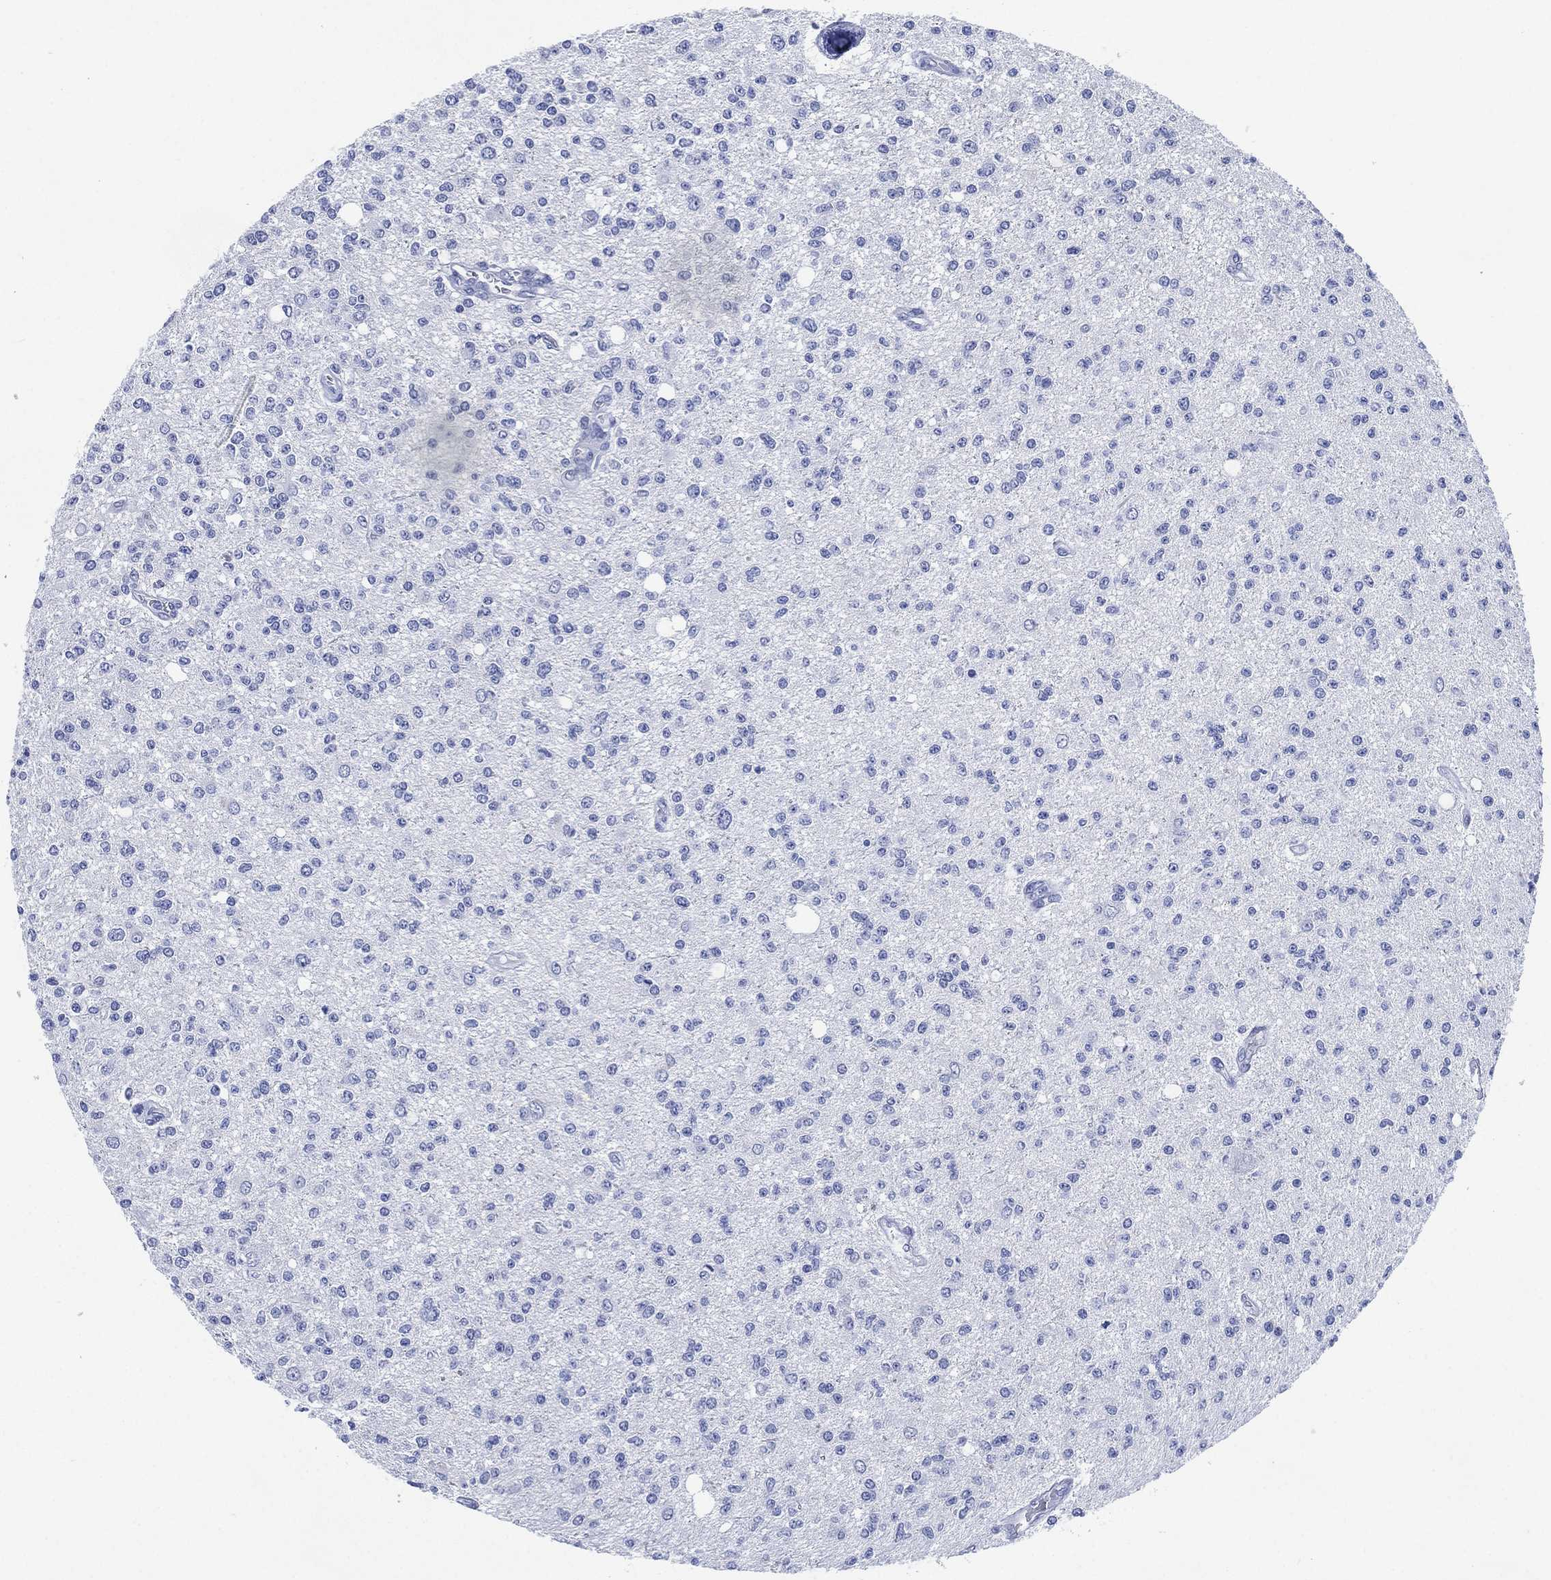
{"staining": {"intensity": "negative", "quantity": "none", "location": "none"}, "tissue": "glioma", "cell_type": "Tumor cells", "image_type": "cancer", "snomed": [{"axis": "morphology", "description": "Glioma, malignant, Low grade"}, {"axis": "topography", "description": "Brain"}], "caption": "High power microscopy histopathology image of an immunohistochemistry micrograph of malignant glioma (low-grade), revealing no significant positivity in tumor cells.", "gene": "SIGLECL1", "patient": {"sex": "male", "age": 67}}